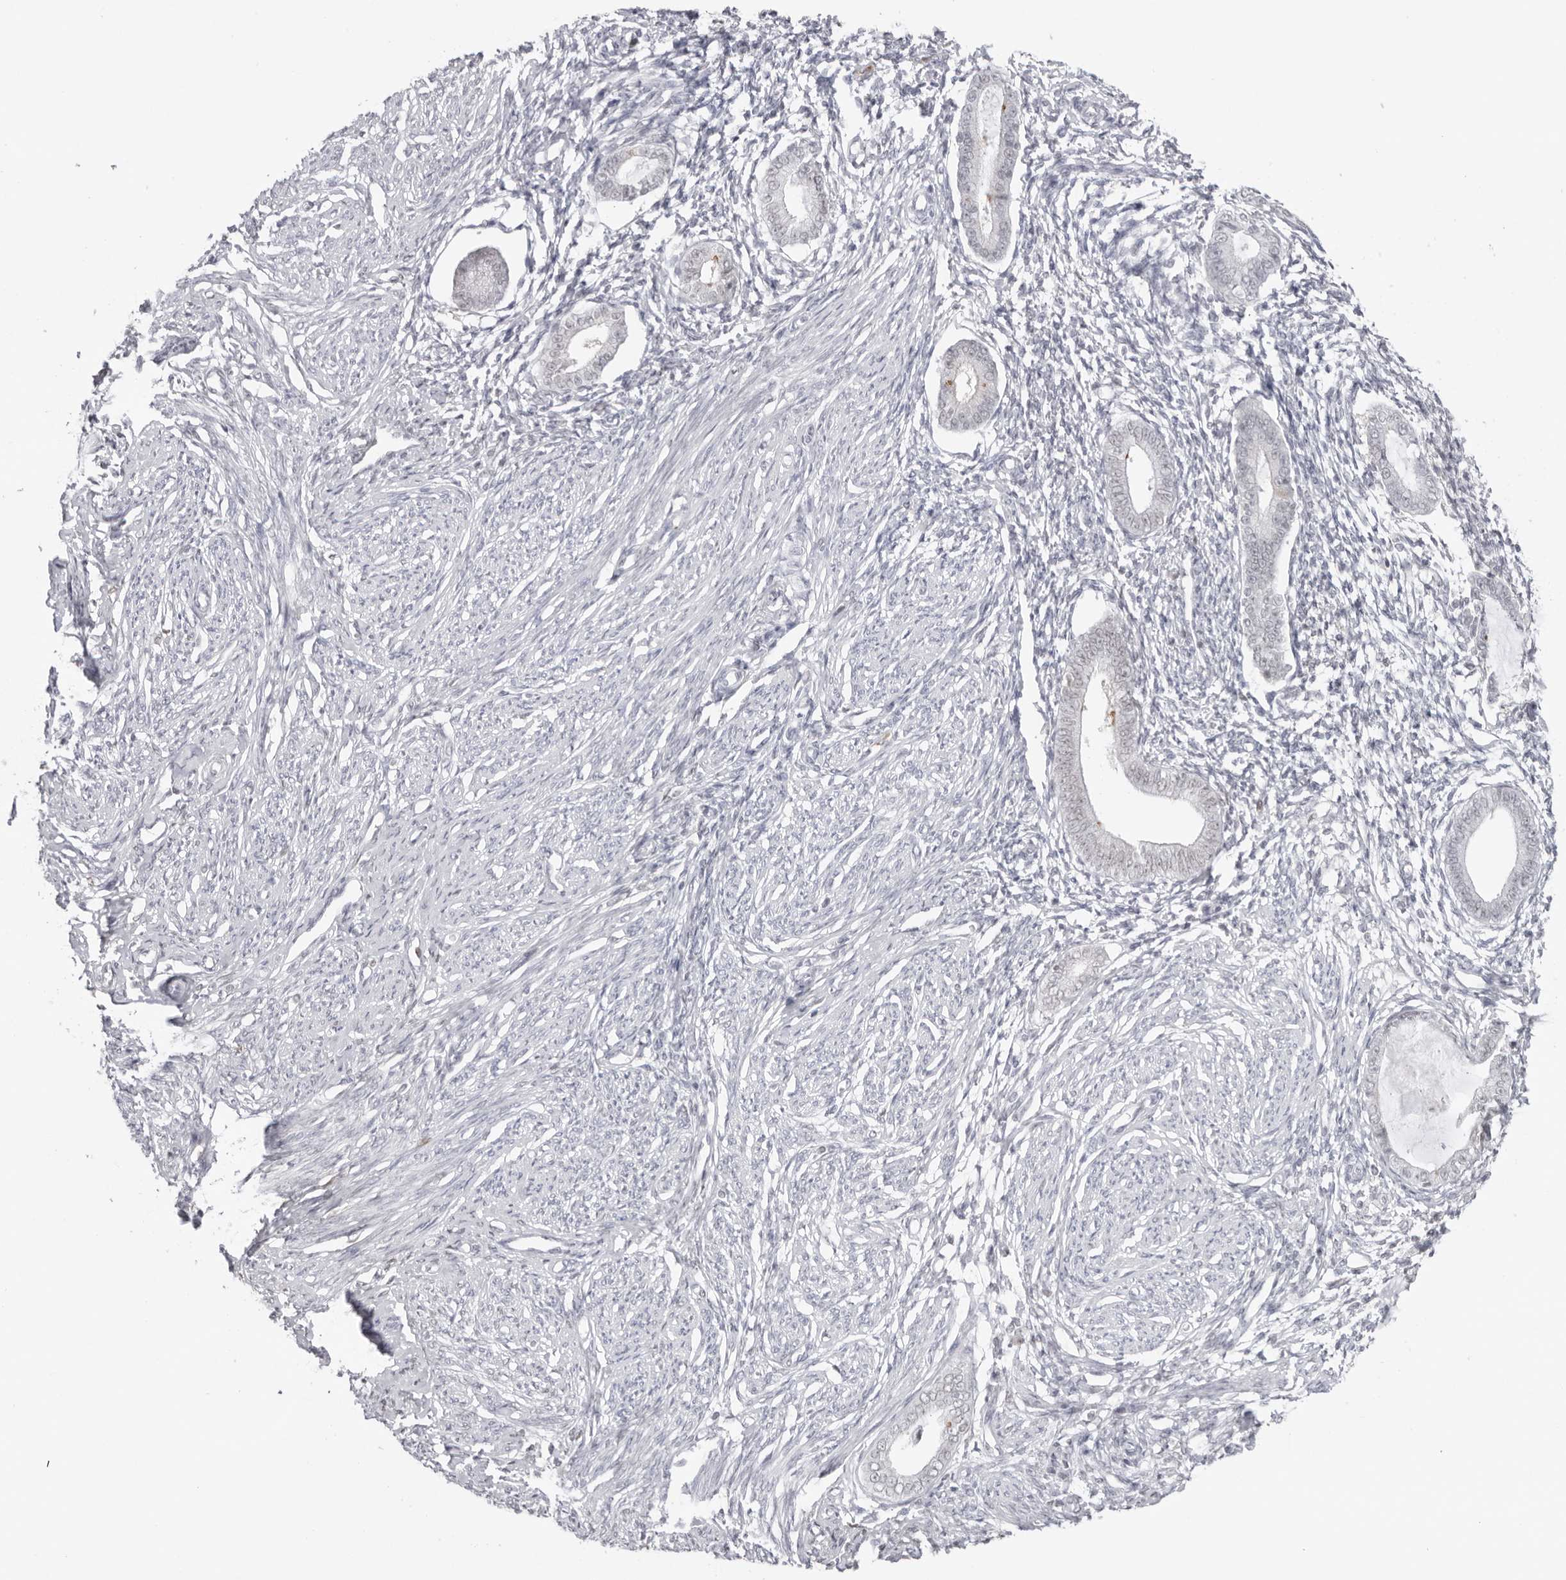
{"staining": {"intensity": "negative", "quantity": "none", "location": "none"}, "tissue": "endometrium", "cell_type": "Cells in endometrial stroma", "image_type": "normal", "snomed": [{"axis": "morphology", "description": "Normal tissue, NOS"}, {"axis": "topography", "description": "Endometrium"}], "caption": "Immunohistochemistry (IHC) of benign human endometrium reveals no expression in cells in endometrial stroma.", "gene": "RNF146", "patient": {"sex": "female", "age": 56}}